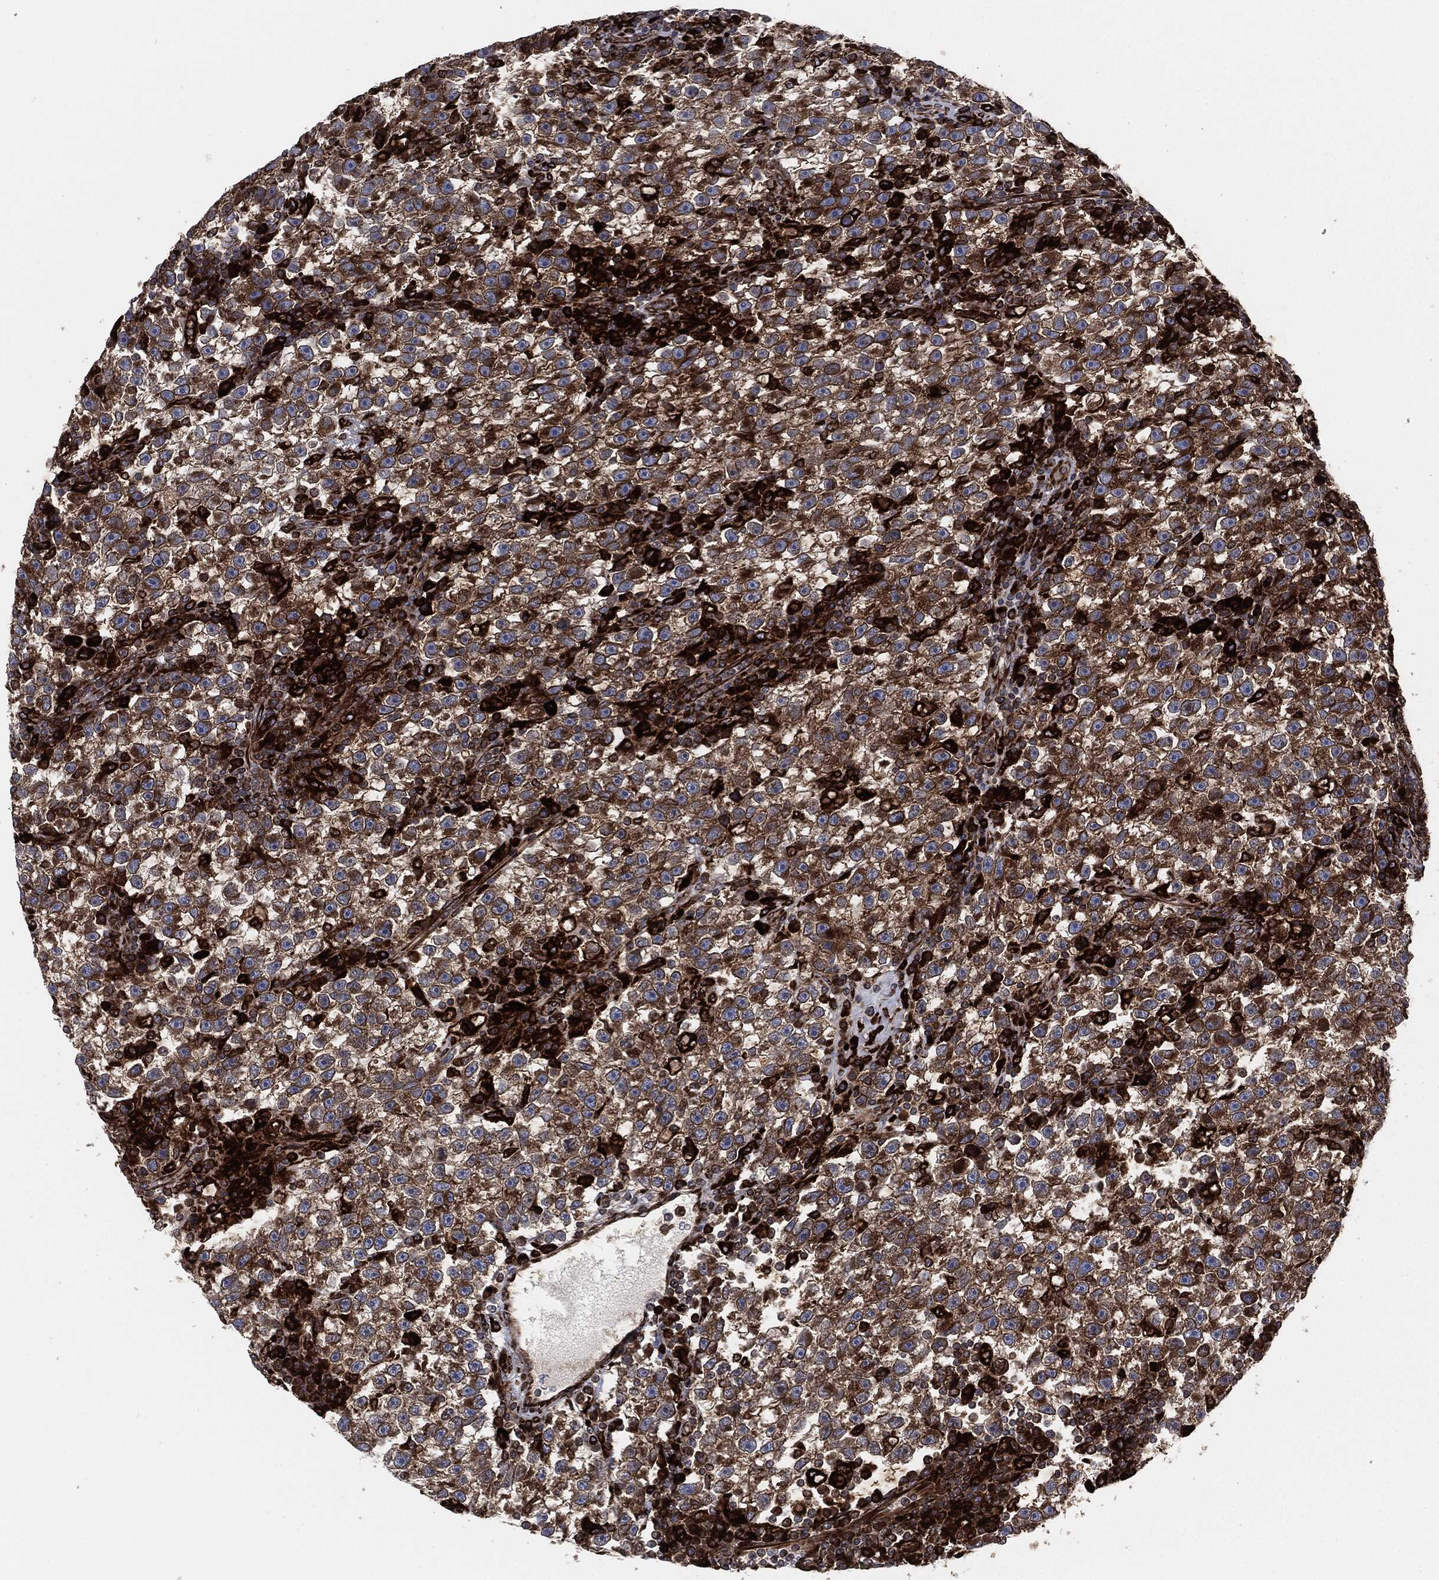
{"staining": {"intensity": "strong", "quantity": ">75%", "location": "cytoplasmic/membranous"}, "tissue": "testis cancer", "cell_type": "Tumor cells", "image_type": "cancer", "snomed": [{"axis": "morphology", "description": "Seminoma, NOS"}, {"axis": "topography", "description": "Testis"}], "caption": "The immunohistochemical stain labels strong cytoplasmic/membranous expression in tumor cells of testis seminoma tissue.", "gene": "CALR", "patient": {"sex": "male", "age": 47}}